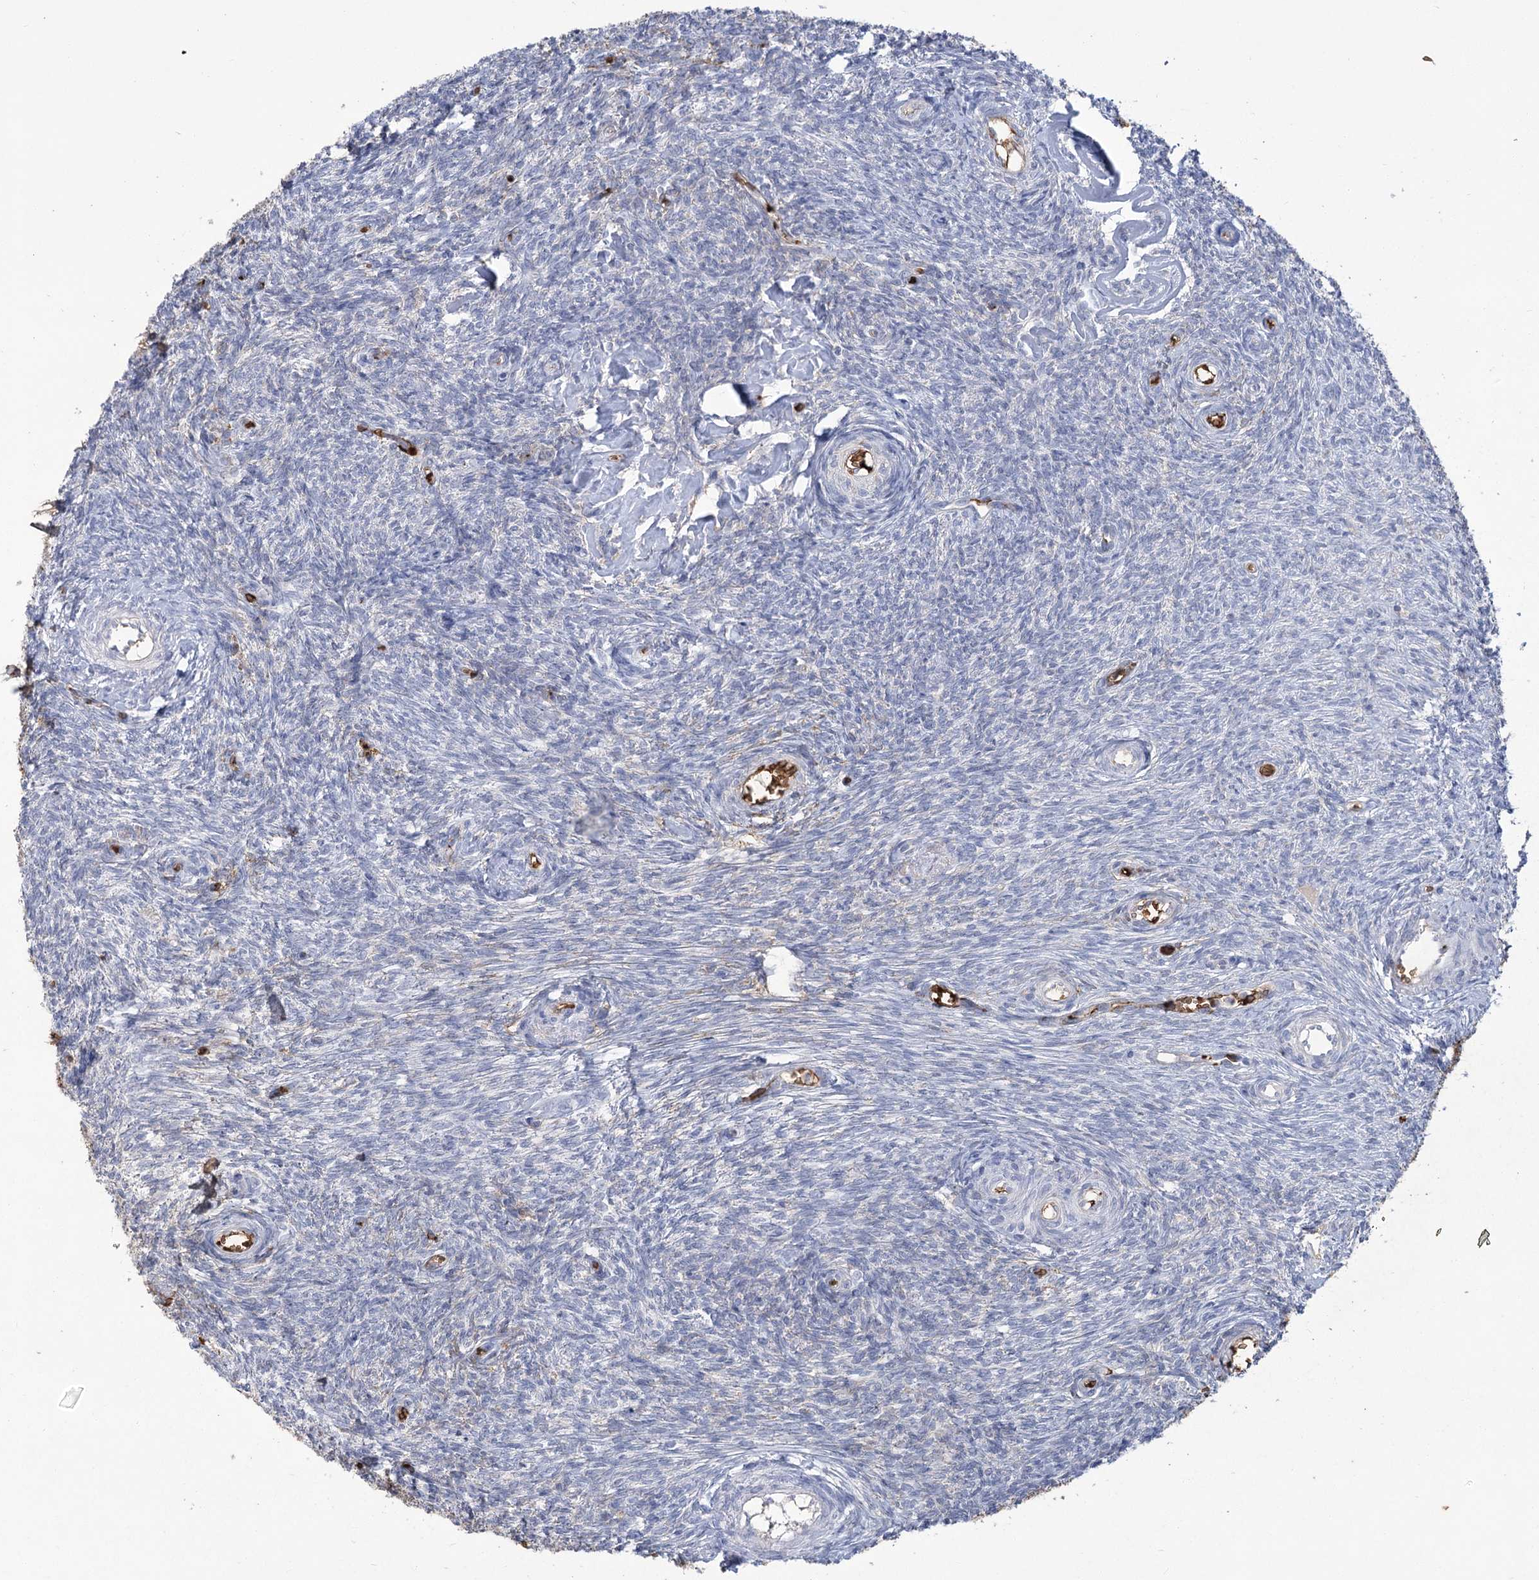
{"staining": {"intensity": "negative", "quantity": "none", "location": "none"}, "tissue": "ovary", "cell_type": "Ovarian stroma cells", "image_type": "normal", "snomed": [{"axis": "morphology", "description": "Normal tissue, NOS"}, {"axis": "topography", "description": "Ovary"}], "caption": "Immunohistochemistry image of unremarkable ovary: ovary stained with DAB (3,3'-diaminobenzidine) reveals no significant protein staining in ovarian stroma cells.", "gene": "HBA1", "patient": {"sex": "female", "age": 44}}